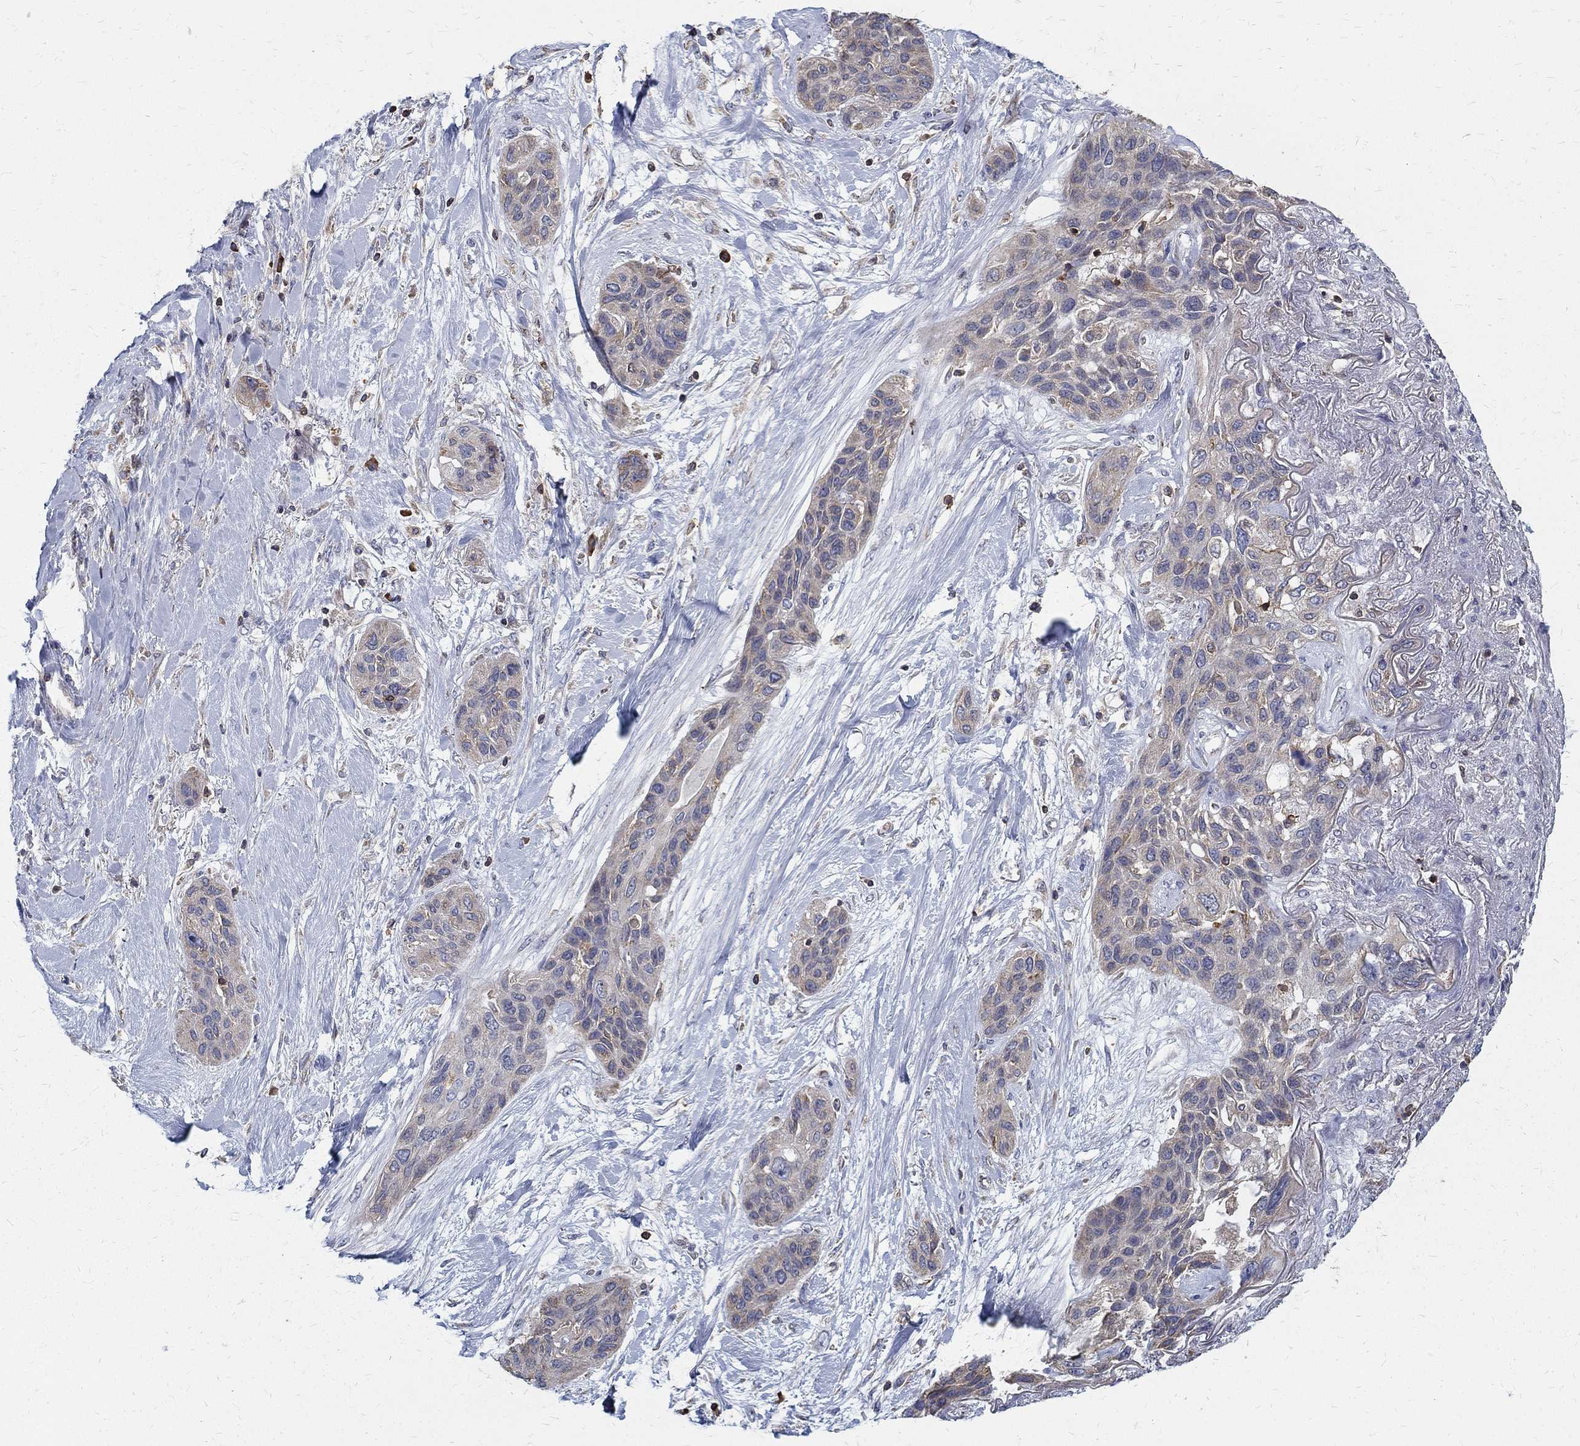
{"staining": {"intensity": "negative", "quantity": "none", "location": "none"}, "tissue": "lung cancer", "cell_type": "Tumor cells", "image_type": "cancer", "snomed": [{"axis": "morphology", "description": "Squamous cell carcinoma, NOS"}, {"axis": "topography", "description": "Lung"}], "caption": "This is a image of immunohistochemistry staining of squamous cell carcinoma (lung), which shows no staining in tumor cells. Brightfield microscopy of immunohistochemistry (IHC) stained with DAB (brown) and hematoxylin (blue), captured at high magnification.", "gene": "AGAP2", "patient": {"sex": "female", "age": 70}}